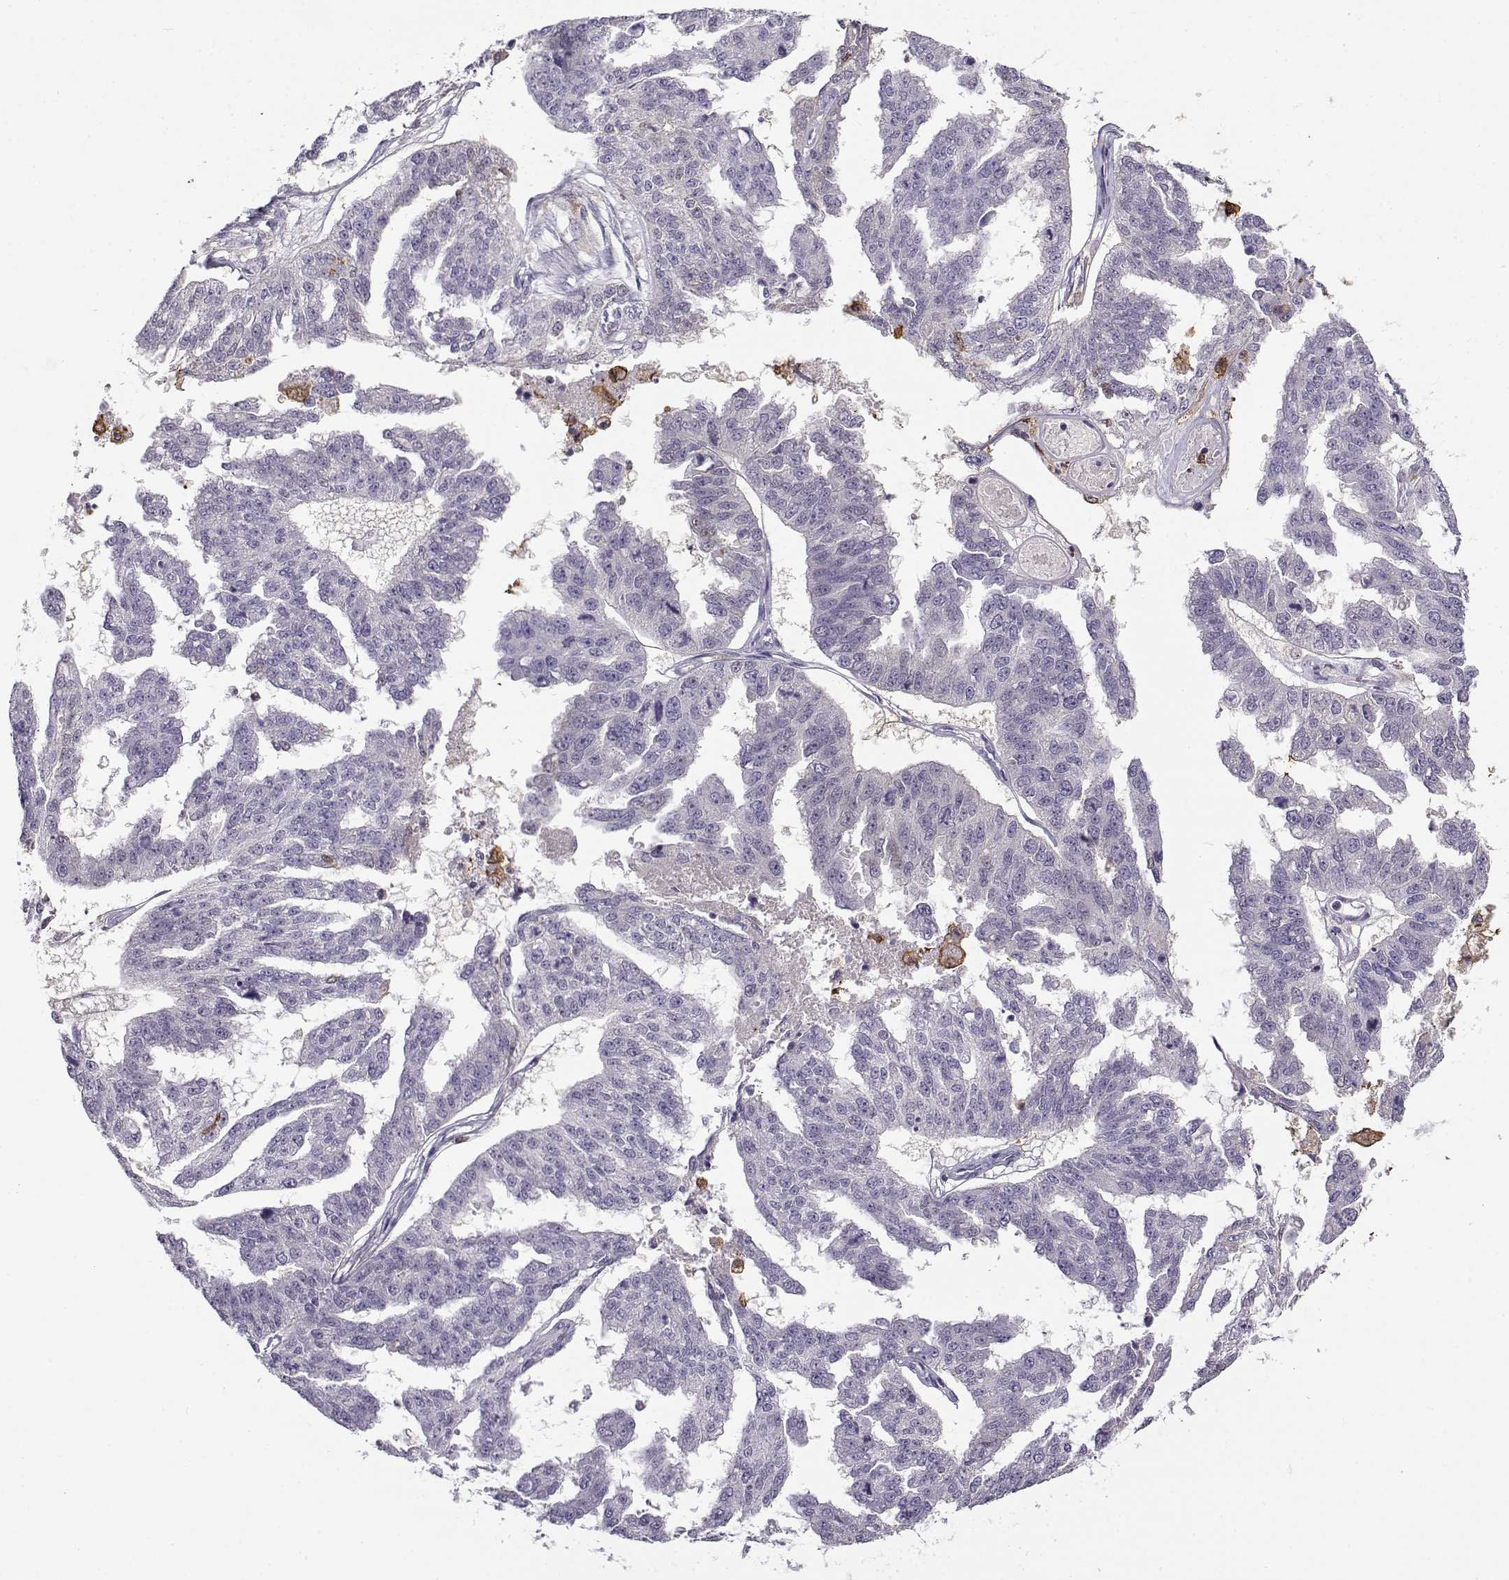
{"staining": {"intensity": "negative", "quantity": "none", "location": "none"}, "tissue": "ovarian cancer", "cell_type": "Tumor cells", "image_type": "cancer", "snomed": [{"axis": "morphology", "description": "Cystadenocarcinoma, serous, NOS"}, {"axis": "topography", "description": "Ovary"}], "caption": "IHC of serous cystadenocarcinoma (ovarian) reveals no positivity in tumor cells.", "gene": "UCP3", "patient": {"sex": "female", "age": 58}}